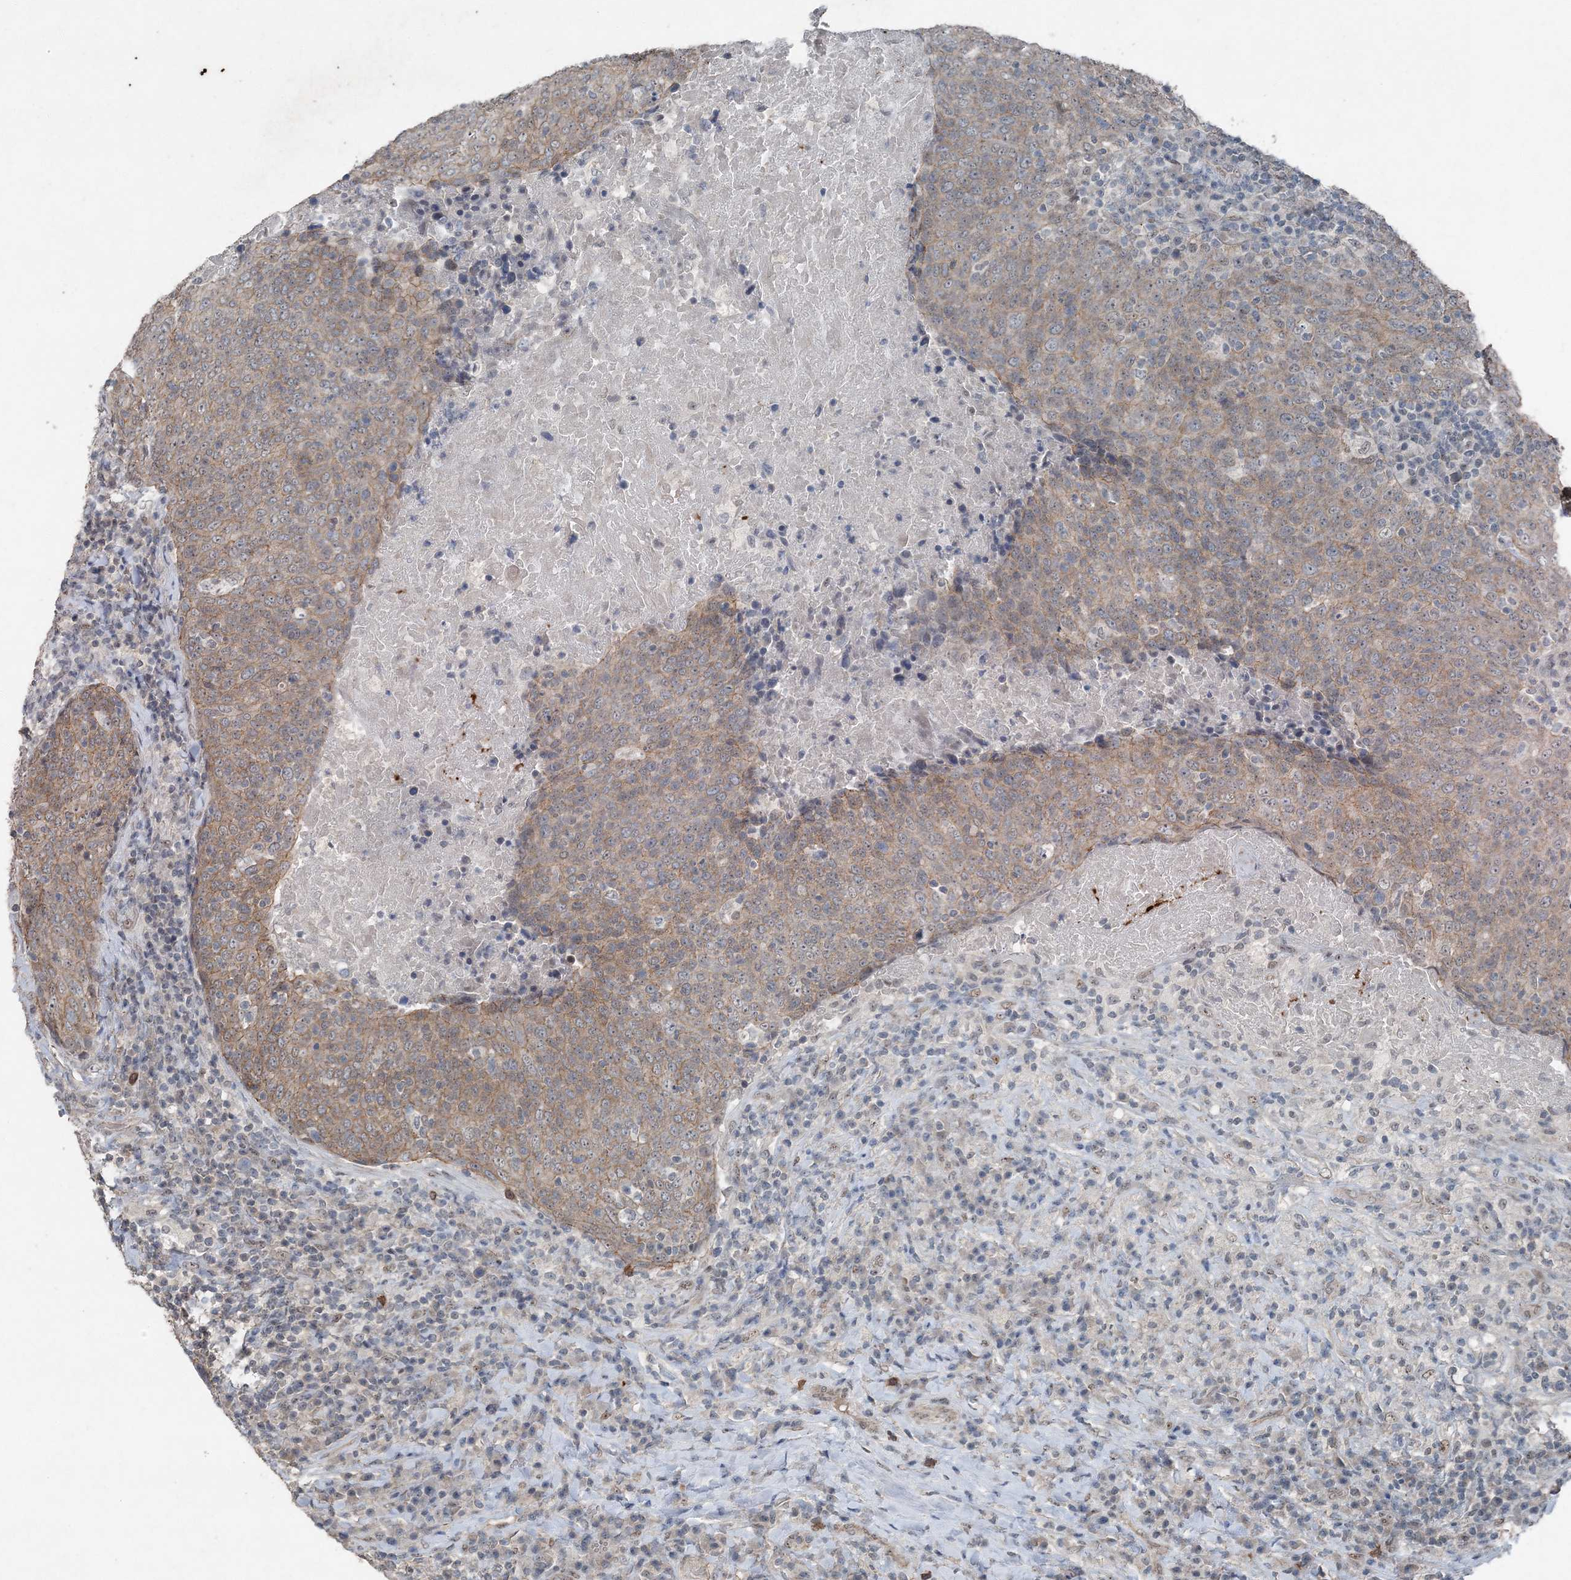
{"staining": {"intensity": "moderate", "quantity": "25%-75%", "location": "cytoplasmic/membranous"}, "tissue": "head and neck cancer", "cell_type": "Tumor cells", "image_type": "cancer", "snomed": [{"axis": "morphology", "description": "Squamous cell carcinoma, NOS"}, {"axis": "morphology", "description": "Squamous cell carcinoma, metastatic, NOS"}, {"axis": "topography", "description": "Lymph node"}, {"axis": "topography", "description": "Head-Neck"}], "caption": "IHC micrograph of human head and neck cancer (squamous cell carcinoma) stained for a protein (brown), which reveals medium levels of moderate cytoplasmic/membranous positivity in about 25%-75% of tumor cells.", "gene": "VSIG2", "patient": {"sex": "male", "age": 62}}